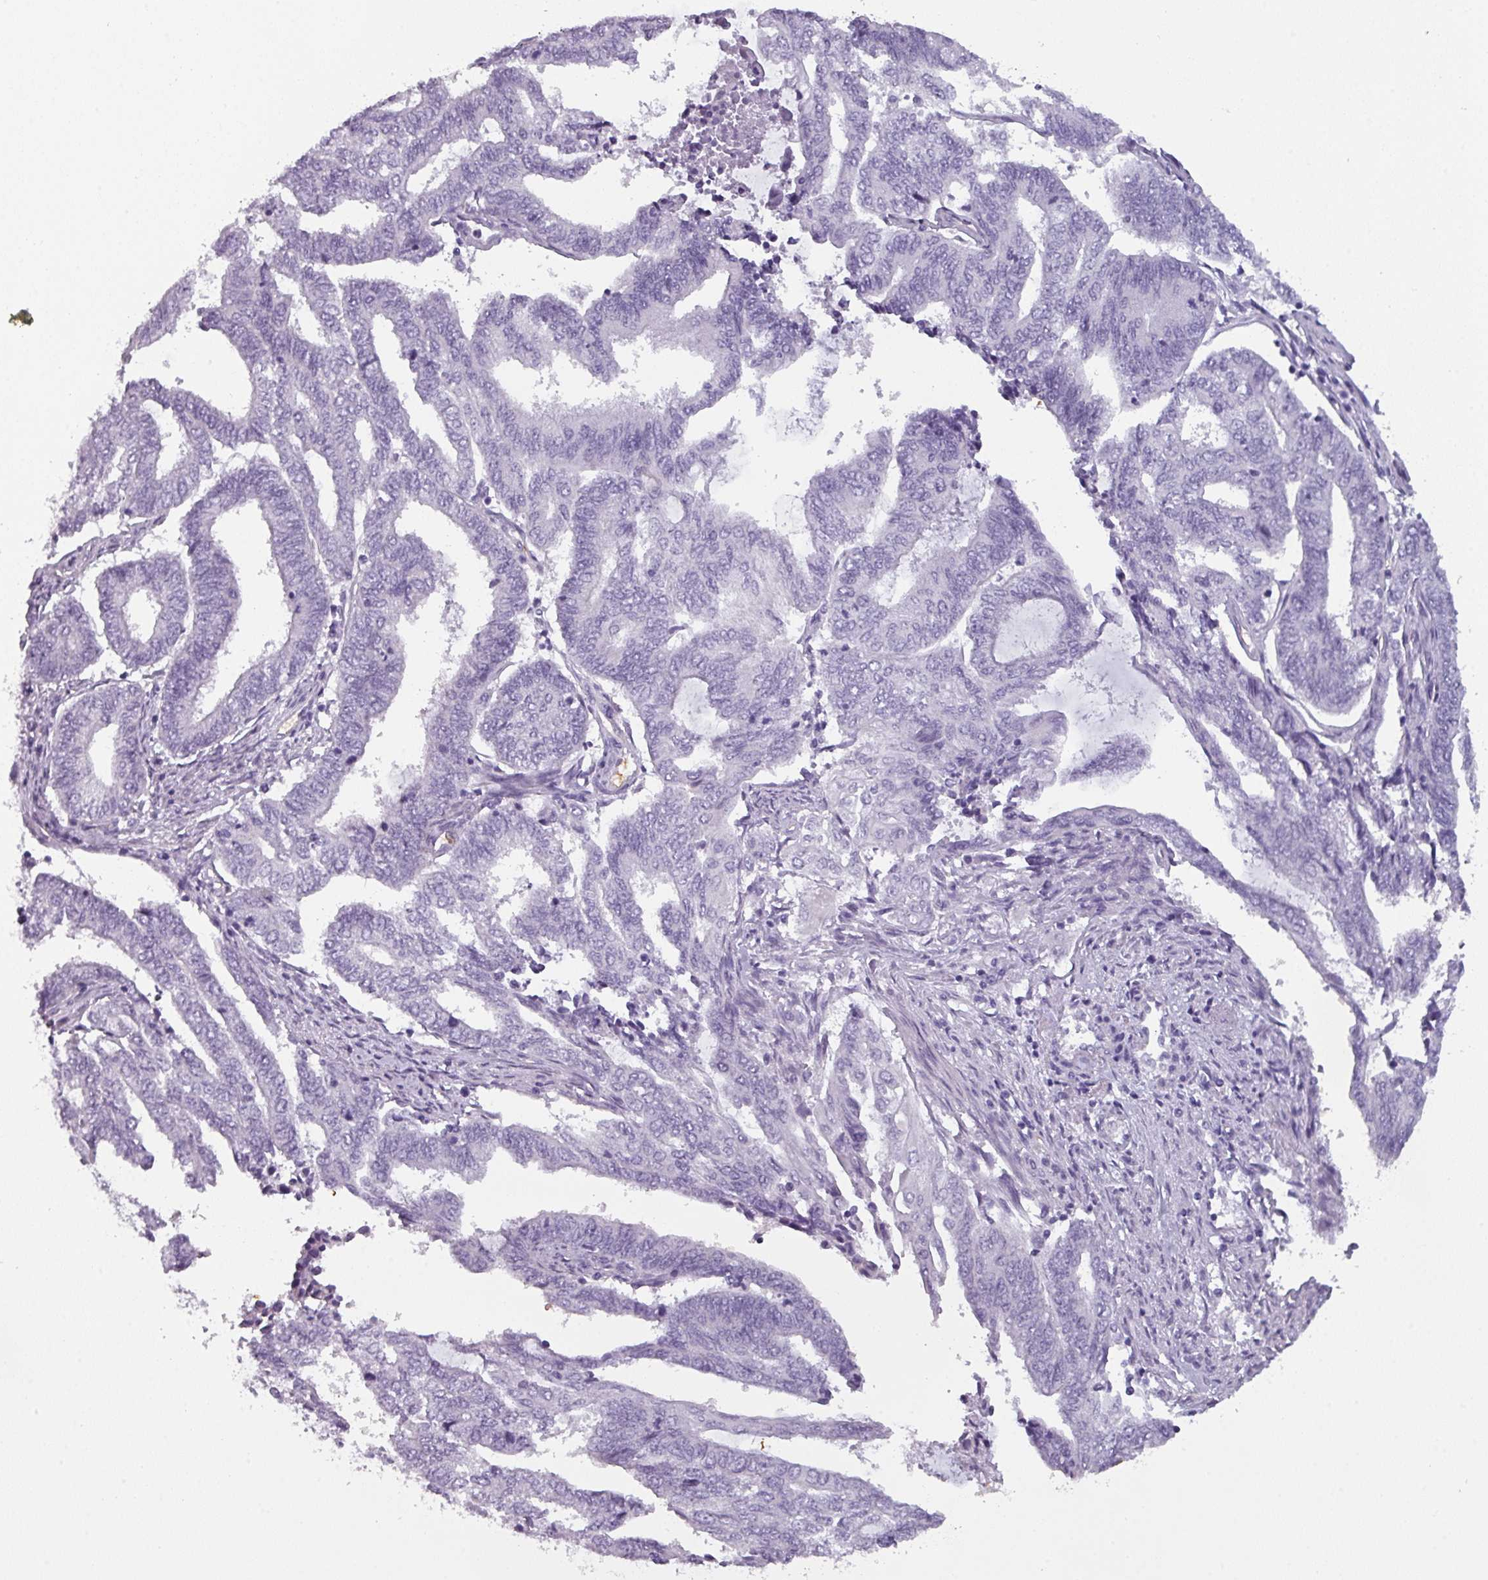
{"staining": {"intensity": "negative", "quantity": "none", "location": "none"}, "tissue": "endometrial cancer", "cell_type": "Tumor cells", "image_type": "cancer", "snomed": [{"axis": "morphology", "description": "Adenocarcinoma, NOS"}, {"axis": "topography", "description": "Uterus"}, {"axis": "topography", "description": "Endometrium"}], "caption": "Immunohistochemistry of human endometrial cancer (adenocarcinoma) shows no staining in tumor cells.", "gene": "AREL1", "patient": {"sex": "female", "age": 70}}